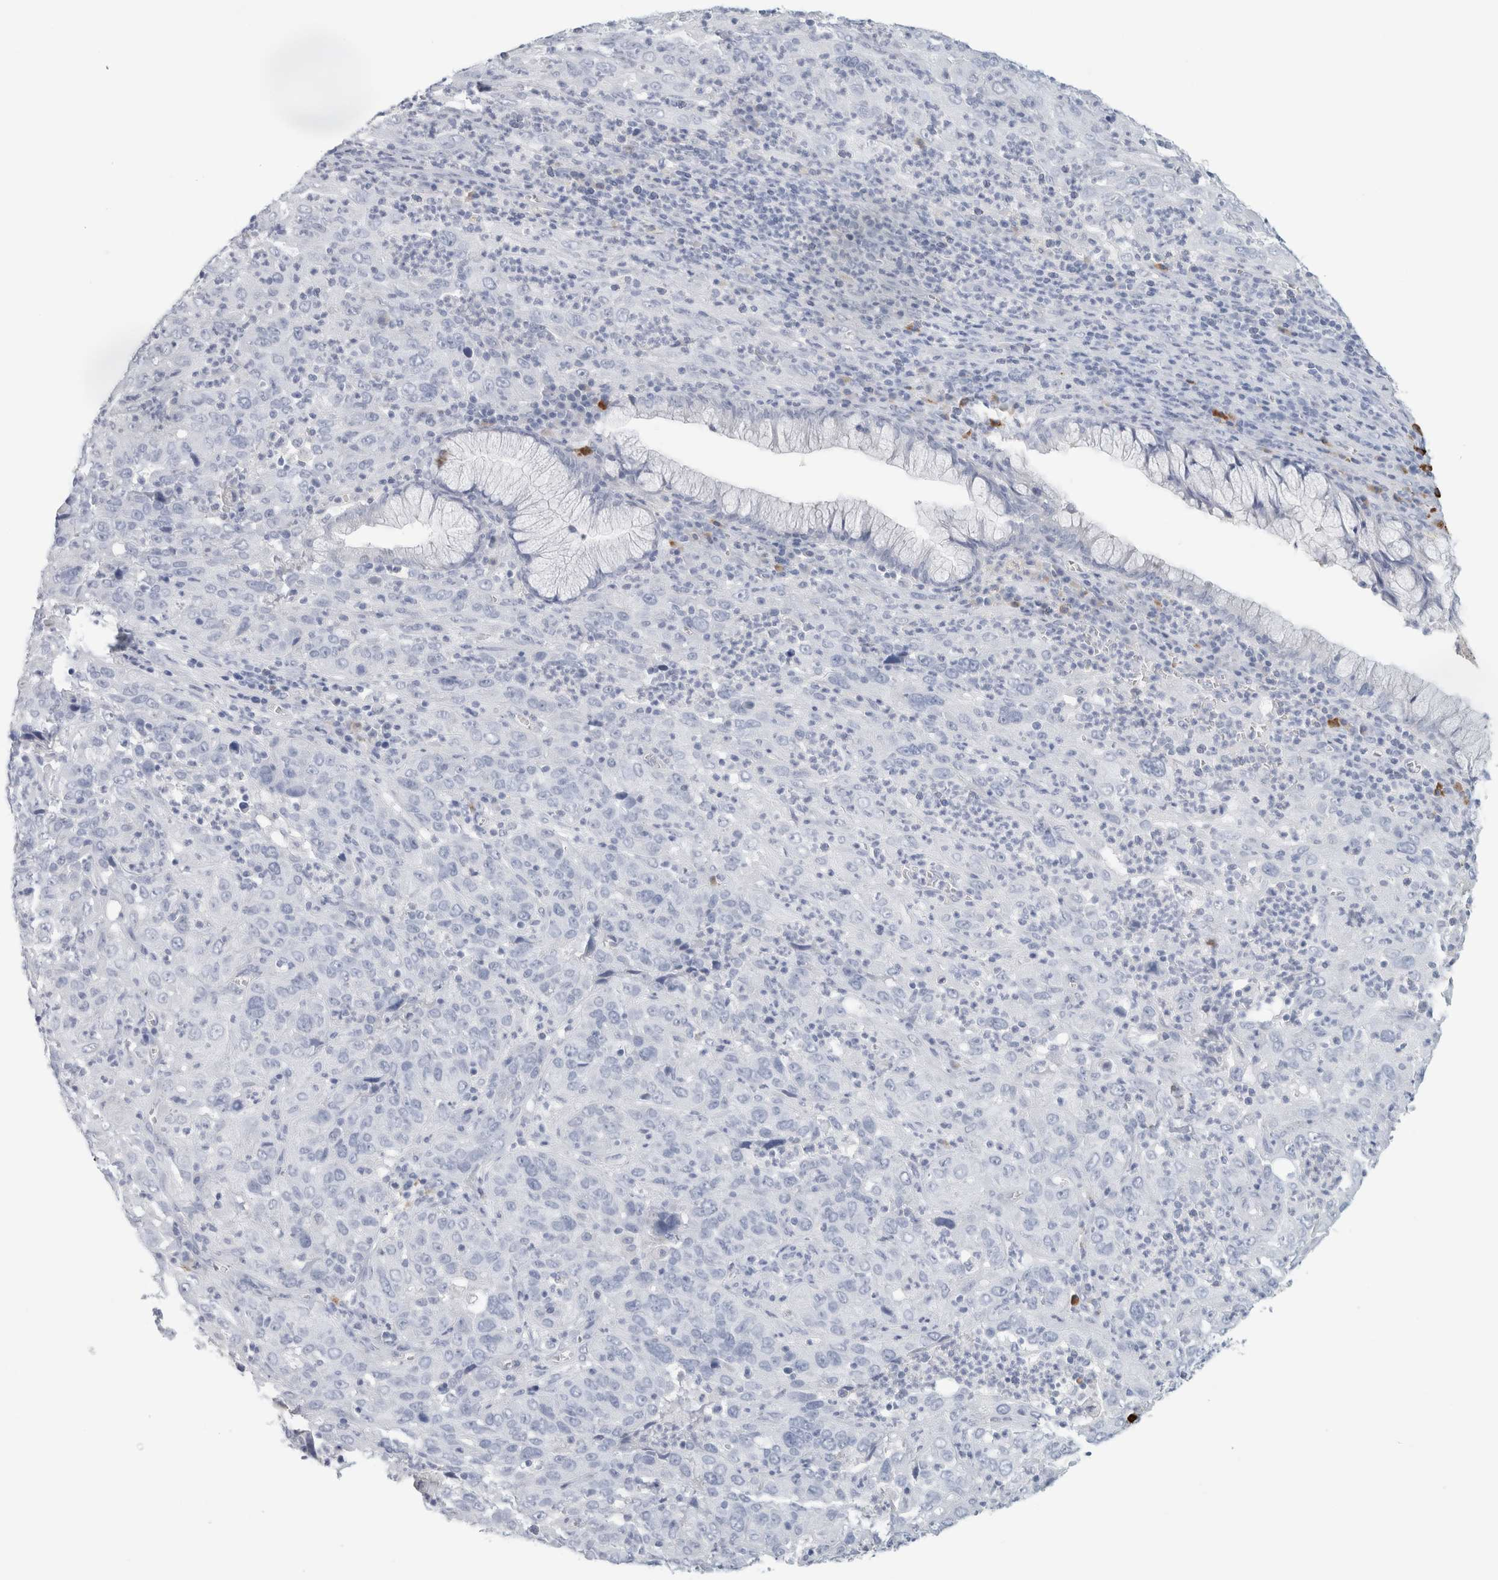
{"staining": {"intensity": "negative", "quantity": "none", "location": "none"}, "tissue": "cervical cancer", "cell_type": "Tumor cells", "image_type": "cancer", "snomed": [{"axis": "morphology", "description": "Squamous cell carcinoma, NOS"}, {"axis": "topography", "description": "Cervix"}], "caption": "High power microscopy histopathology image of an immunohistochemistry photomicrograph of cervical cancer (squamous cell carcinoma), revealing no significant expression in tumor cells. Brightfield microscopy of immunohistochemistry (IHC) stained with DAB (brown) and hematoxylin (blue), captured at high magnification.", "gene": "IL6", "patient": {"sex": "female", "age": 32}}